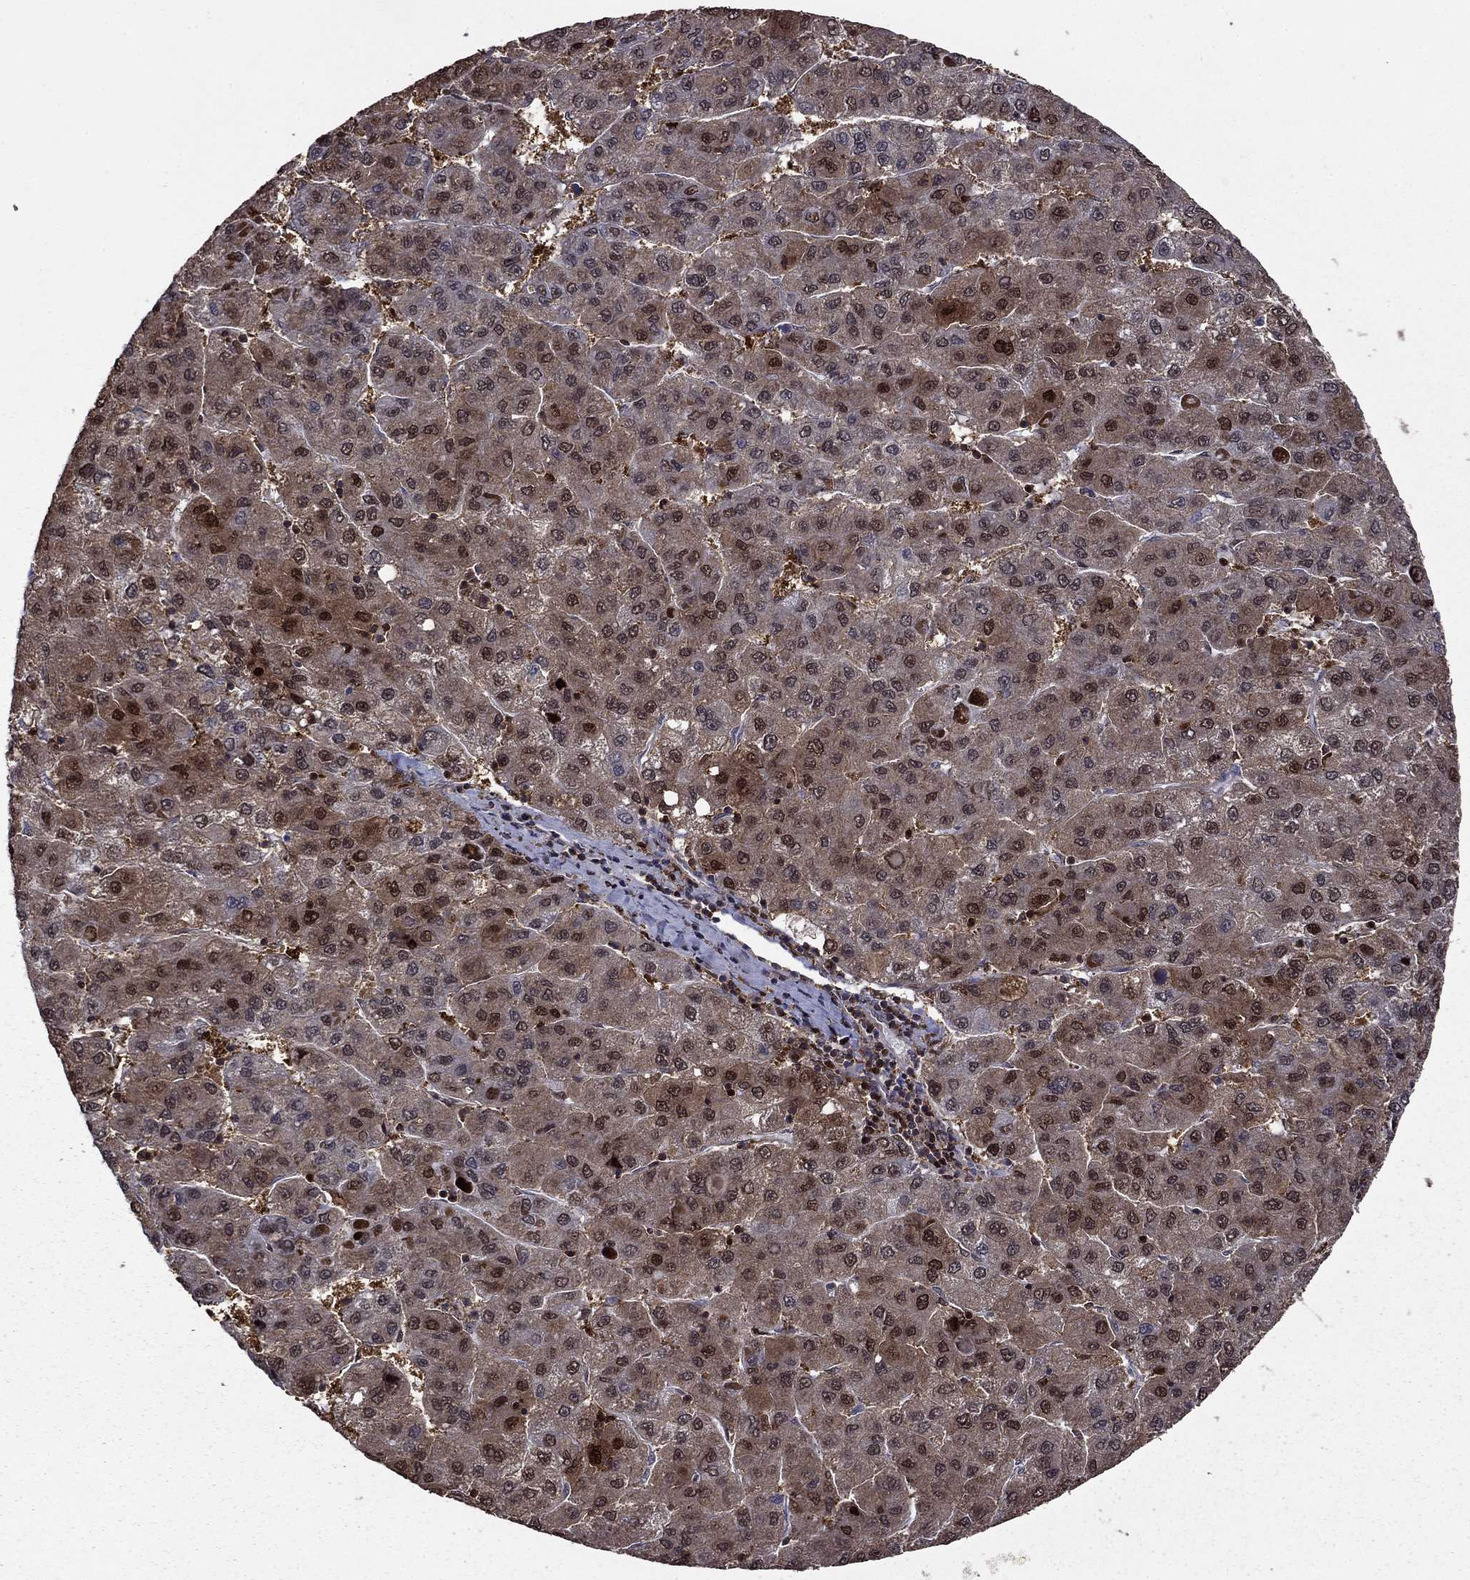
{"staining": {"intensity": "strong", "quantity": "<25%", "location": "cytoplasmic/membranous,nuclear"}, "tissue": "liver cancer", "cell_type": "Tumor cells", "image_type": "cancer", "snomed": [{"axis": "morphology", "description": "Carcinoma, Hepatocellular, NOS"}, {"axis": "topography", "description": "Liver"}], "caption": "A brown stain labels strong cytoplasmic/membranous and nuclear positivity of a protein in human liver hepatocellular carcinoma tumor cells.", "gene": "APPBP2", "patient": {"sex": "female", "age": 82}}